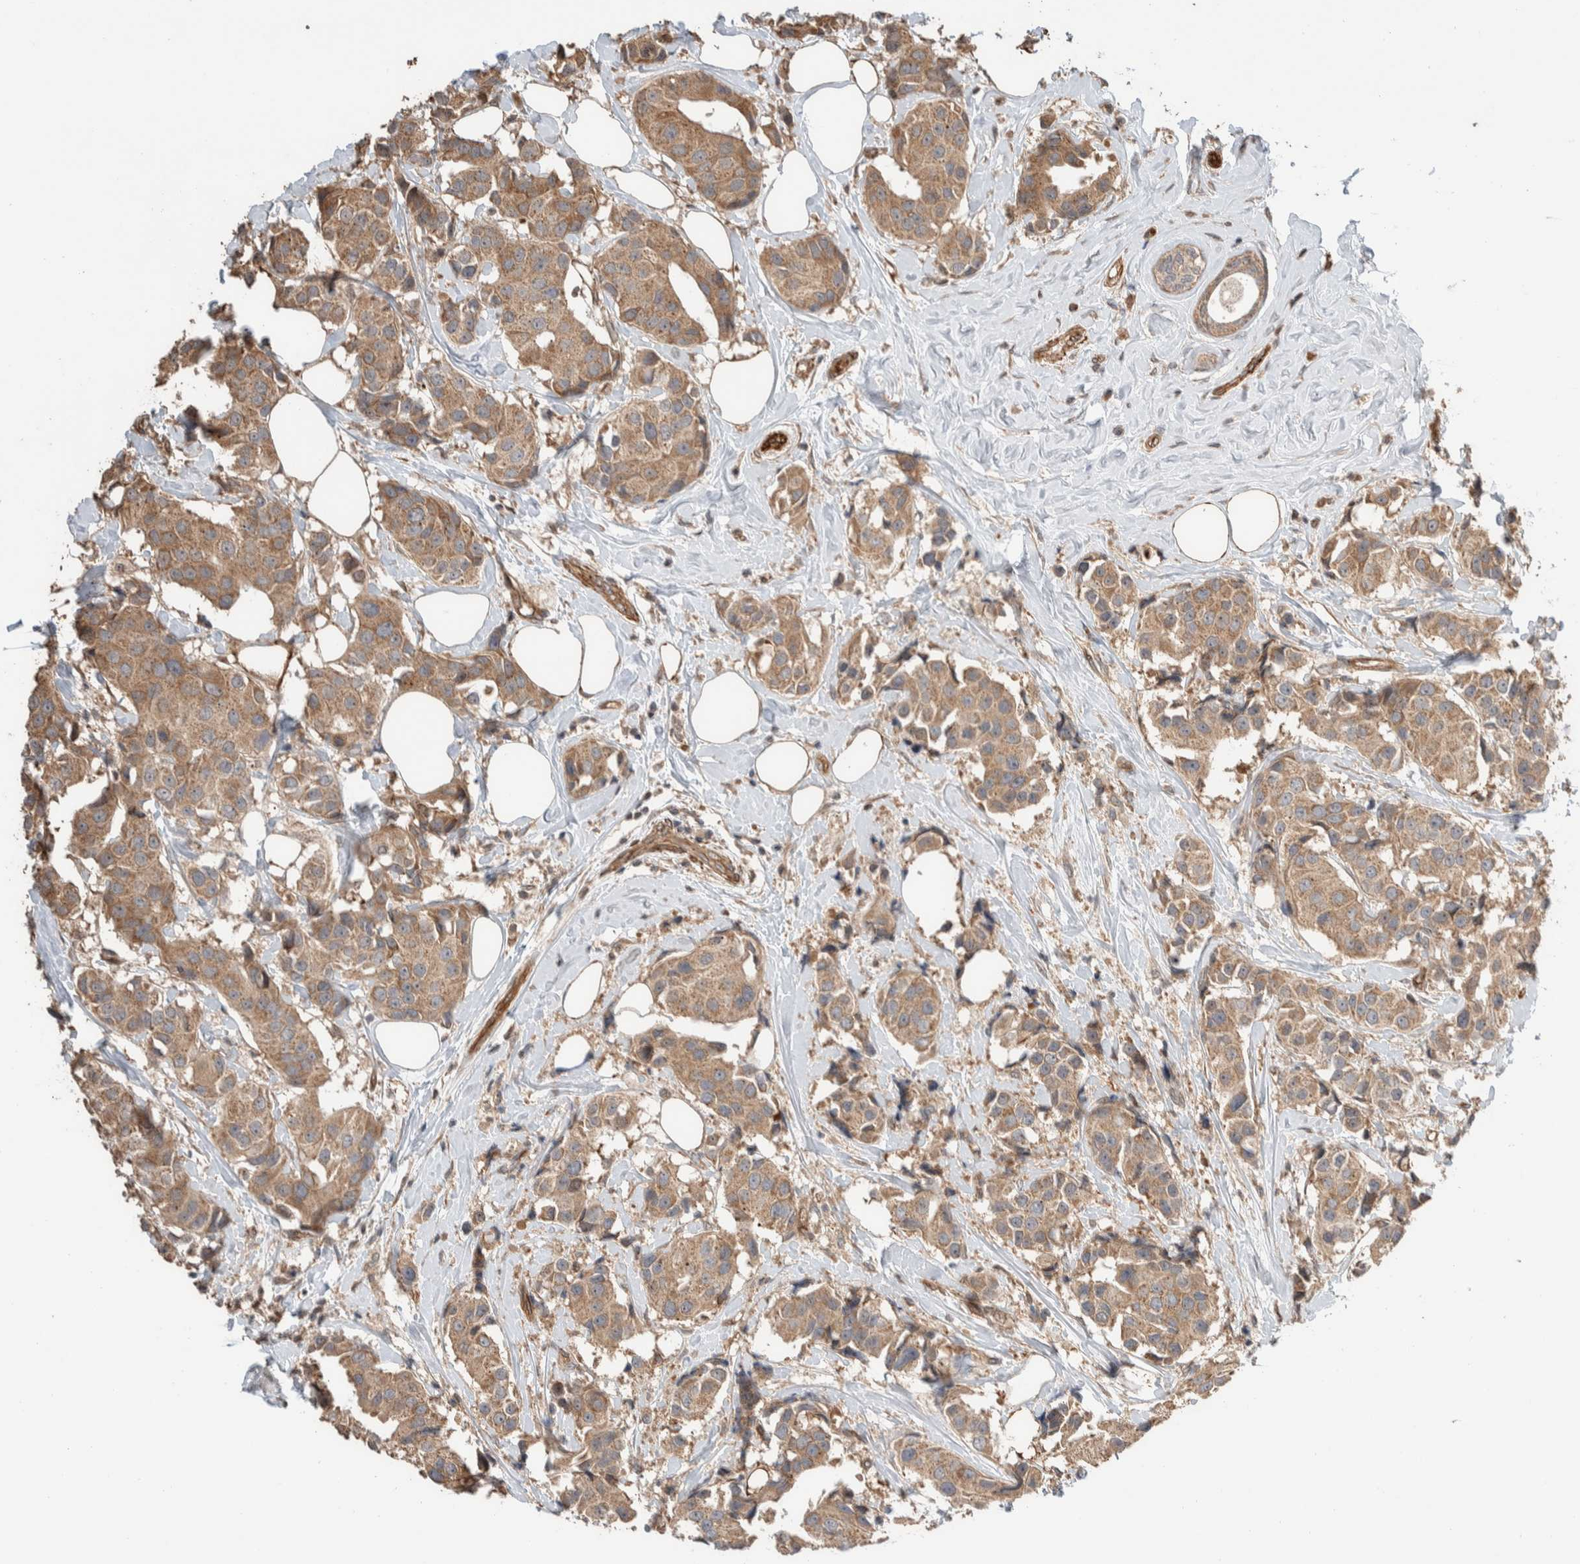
{"staining": {"intensity": "moderate", "quantity": ">75%", "location": "cytoplasmic/membranous"}, "tissue": "breast cancer", "cell_type": "Tumor cells", "image_type": "cancer", "snomed": [{"axis": "morphology", "description": "Normal tissue, NOS"}, {"axis": "morphology", "description": "Duct carcinoma"}, {"axis": "topography", "description": "Breast"}], "caption": "Moderate cytoplasmic/membranous expression for a protein is present in approximately >75% of tumor cells of intraductal carcinoma (breast) using immunohistochemistry.", "gene": "ERC1", "patient": {"sex": "female", "age": 39}}